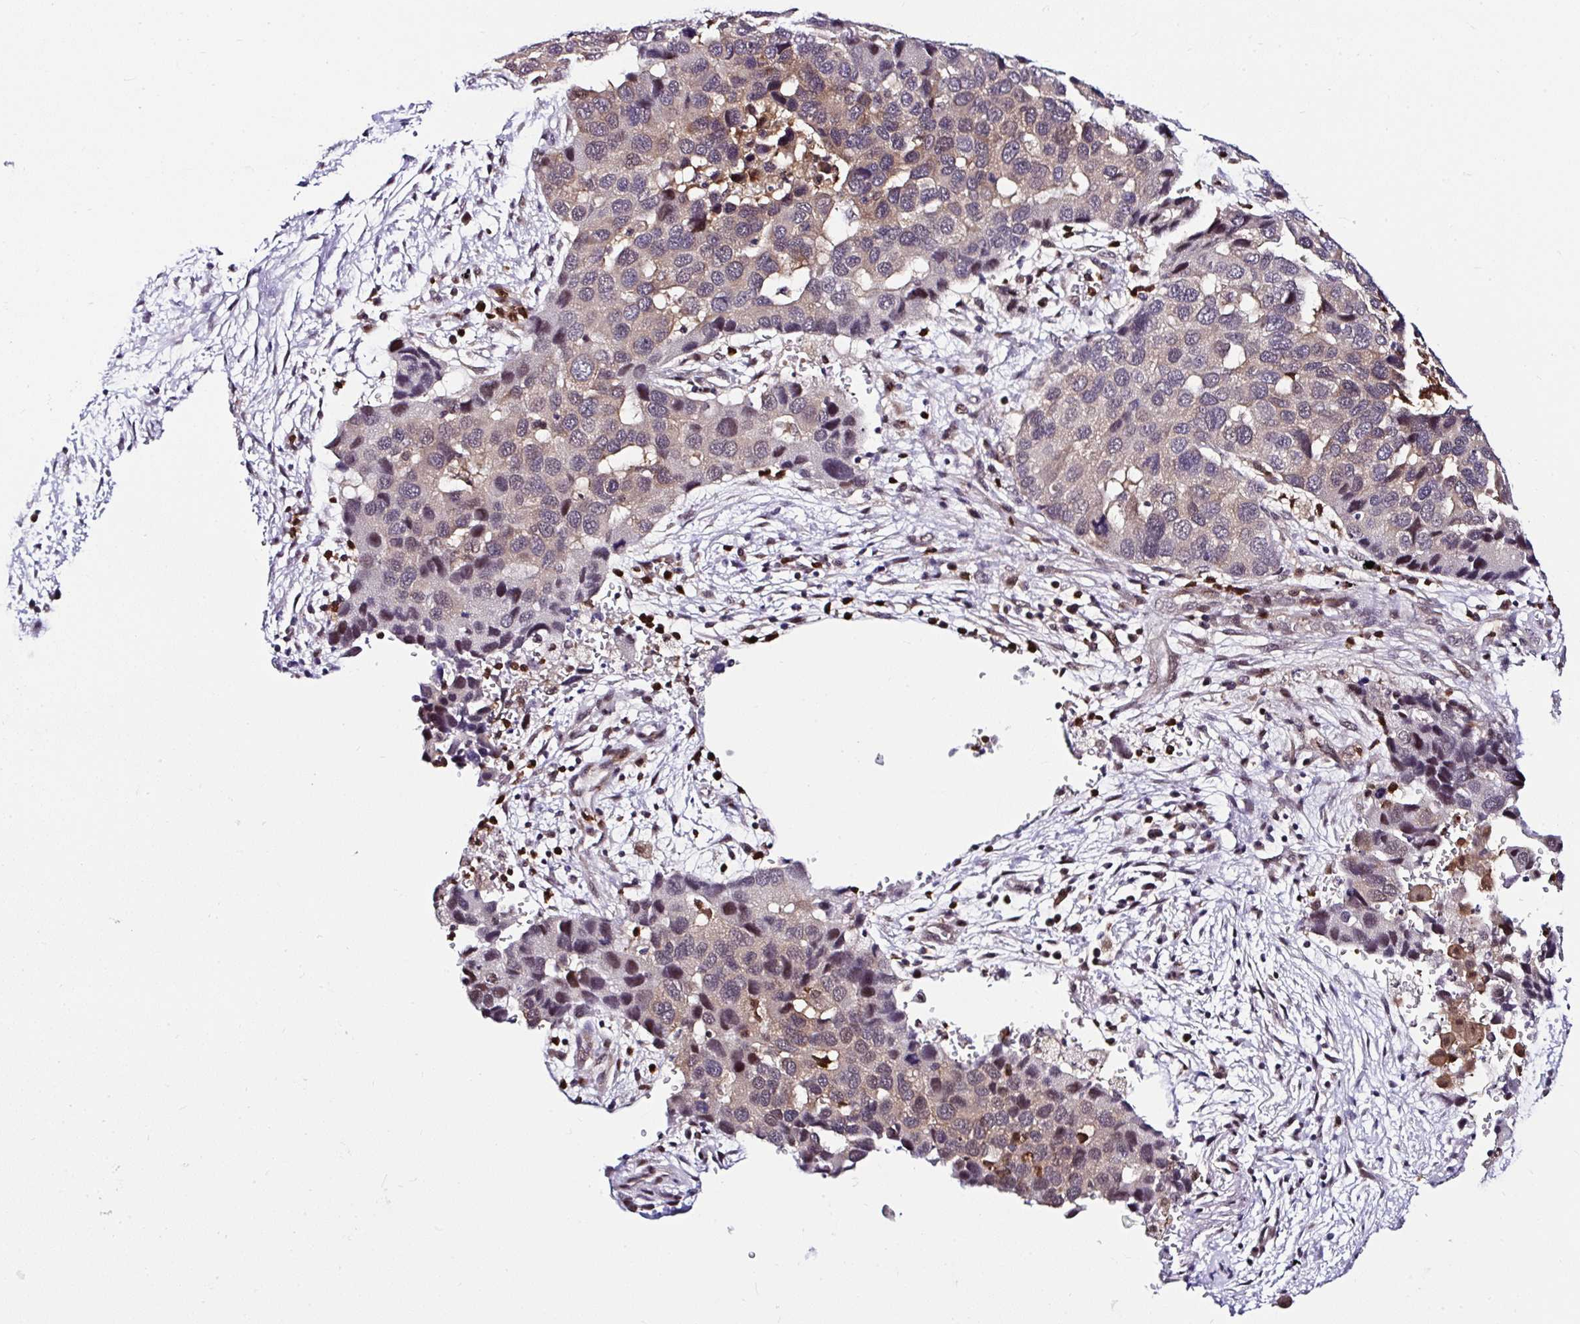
{"staining": {"intensity": "weak", "quantity": "25%-75%", "location": "cytoplasmic/membranous,nuclear"}, "tissue": "lung cancer", "cell_type": "Tumor cells", "image_type": "cancer", "snomed": [{"axis": "morphology", "description": "Aneuploidy"}, {"axis": "morphology", "description": "Adenocarcinoma, NOS"}, {"axis": "topography", "description": "Lymph node"}, {"axis": "topography", "description": "Lung"}], "caption": "Human adenocarcinoma (lung) stained with a protein marker demonstrates weak staining in tumor cells.", "gene": "PIN4", "patient": {"sex": "female", "age": 74}}